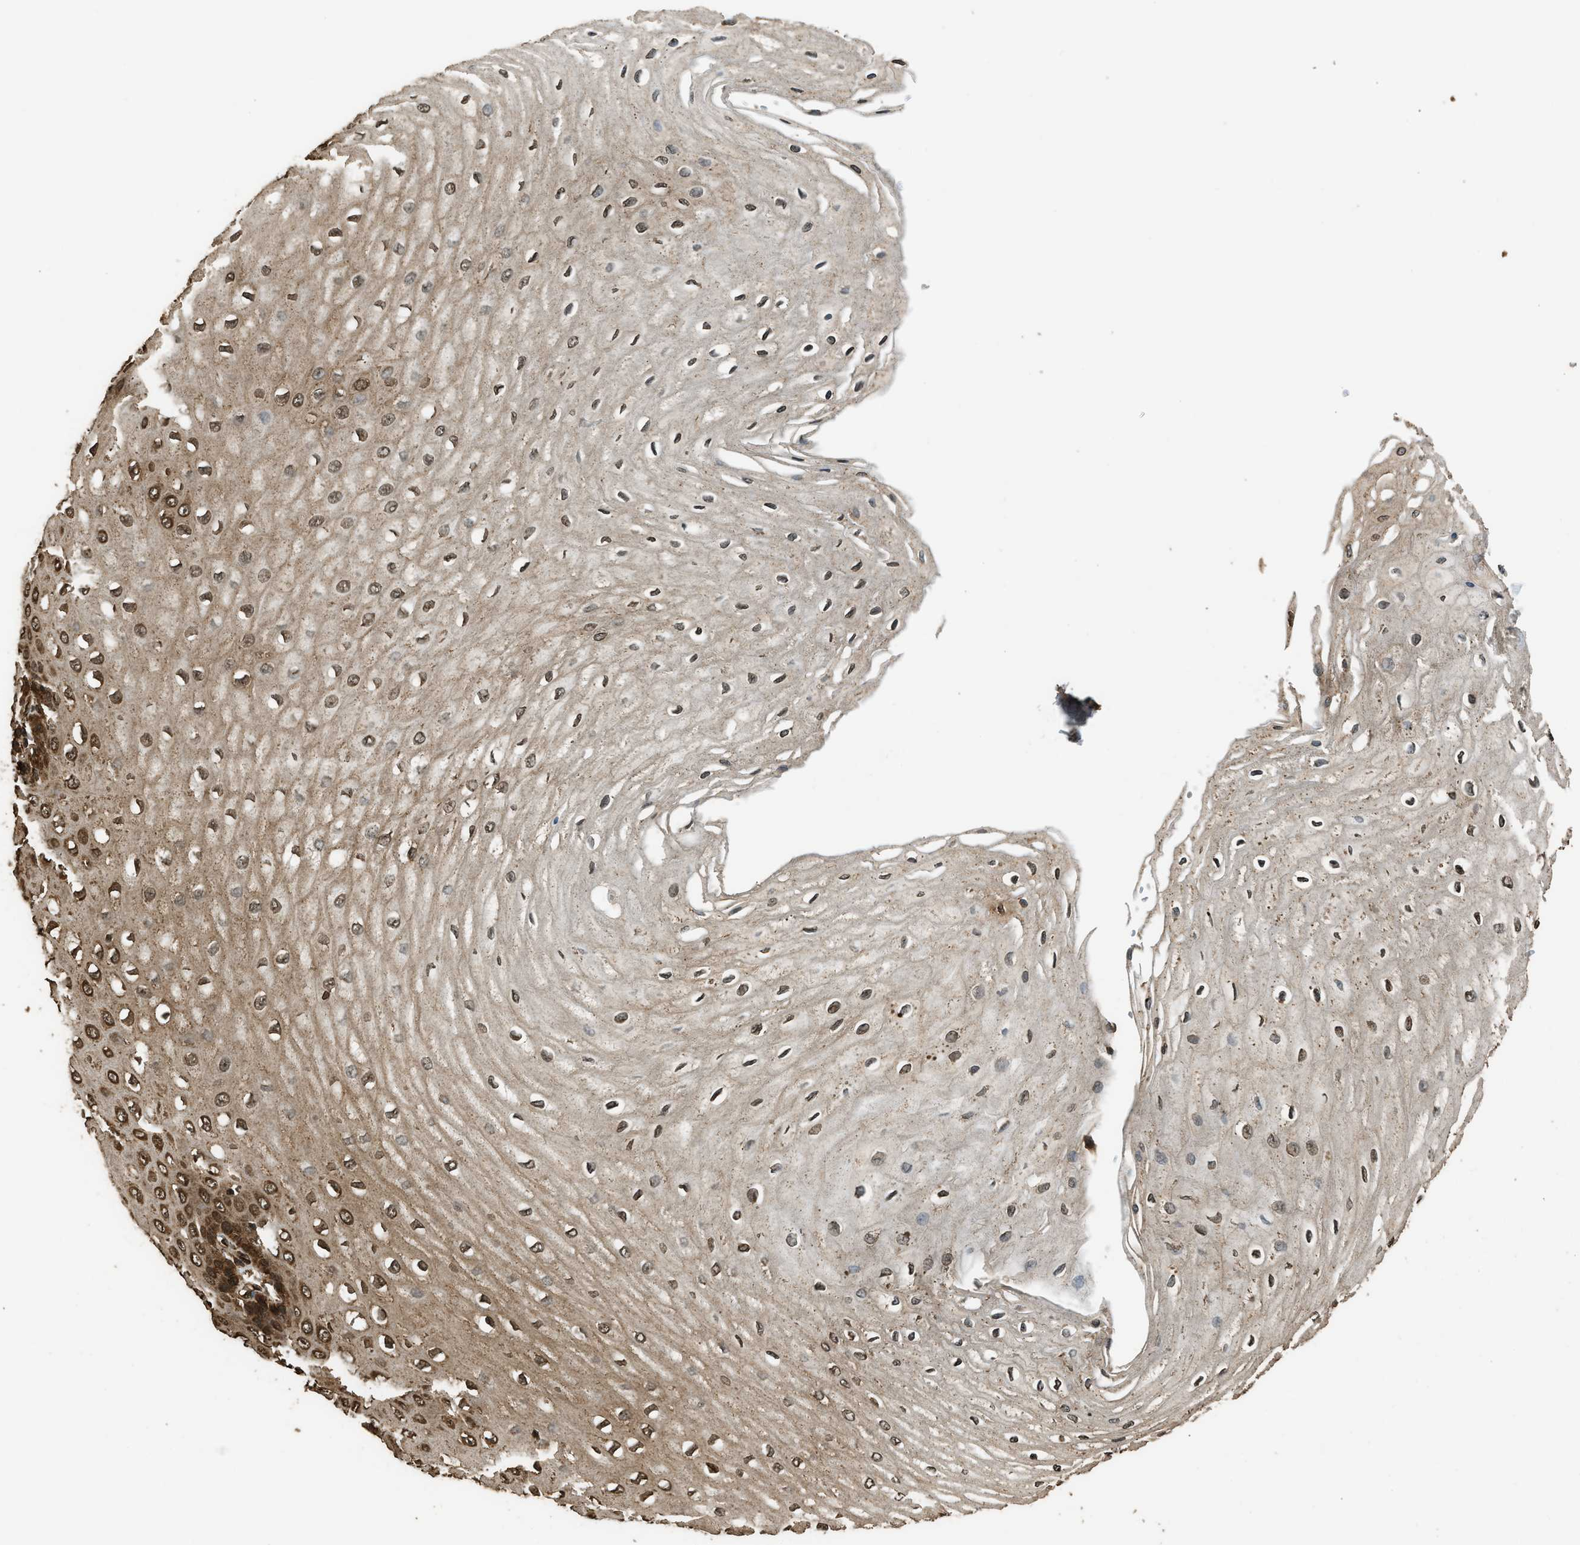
{"staining": {"intensity": "strong", "quantity": ">75%", "location": "cytoplasmic/membranous,nuclear"}, "tissue": "esophagus", "cell_type": "Squamous epithelial cells", "image_type": "normal", "snomed": [{"axis": "morphology", "description": "Normal tissue, NOS"}, {"axis": "morphology", "description": "Squamous cell carcinoma, NOS"}, {"axis": "topography", "description": "Esophagus"}], "caption": "IHC of unremarkable human esophagus exhibits high levels of strong cytoplasmic/membranous,nuclear staining in approximately >75% of squamous epithelial cells.", "gene": "MYBL2", "patient": {"sex": "male", "age": 65}}